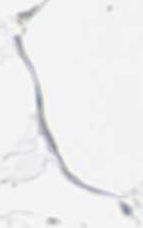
{"staining": {"intensity": "negative", "quantity": "none", "location": "none"}, "tissue": "adipose tissue", "cell_type": "Adipocytes", "image_type": "normal", "snomed": [{"axis": "morphology", "description": "Normal tissue, NOS"}, {"axis": "topography", "description": "Breast"}, {"axis": "topography", "description": "Adipose tissue"}], "caption": "Human adipose tissue stained for a protein using IHC reveals no positivity in adipocytes.", "gene": "MCM6", "patient": {"sex": "female", "age": 25}}